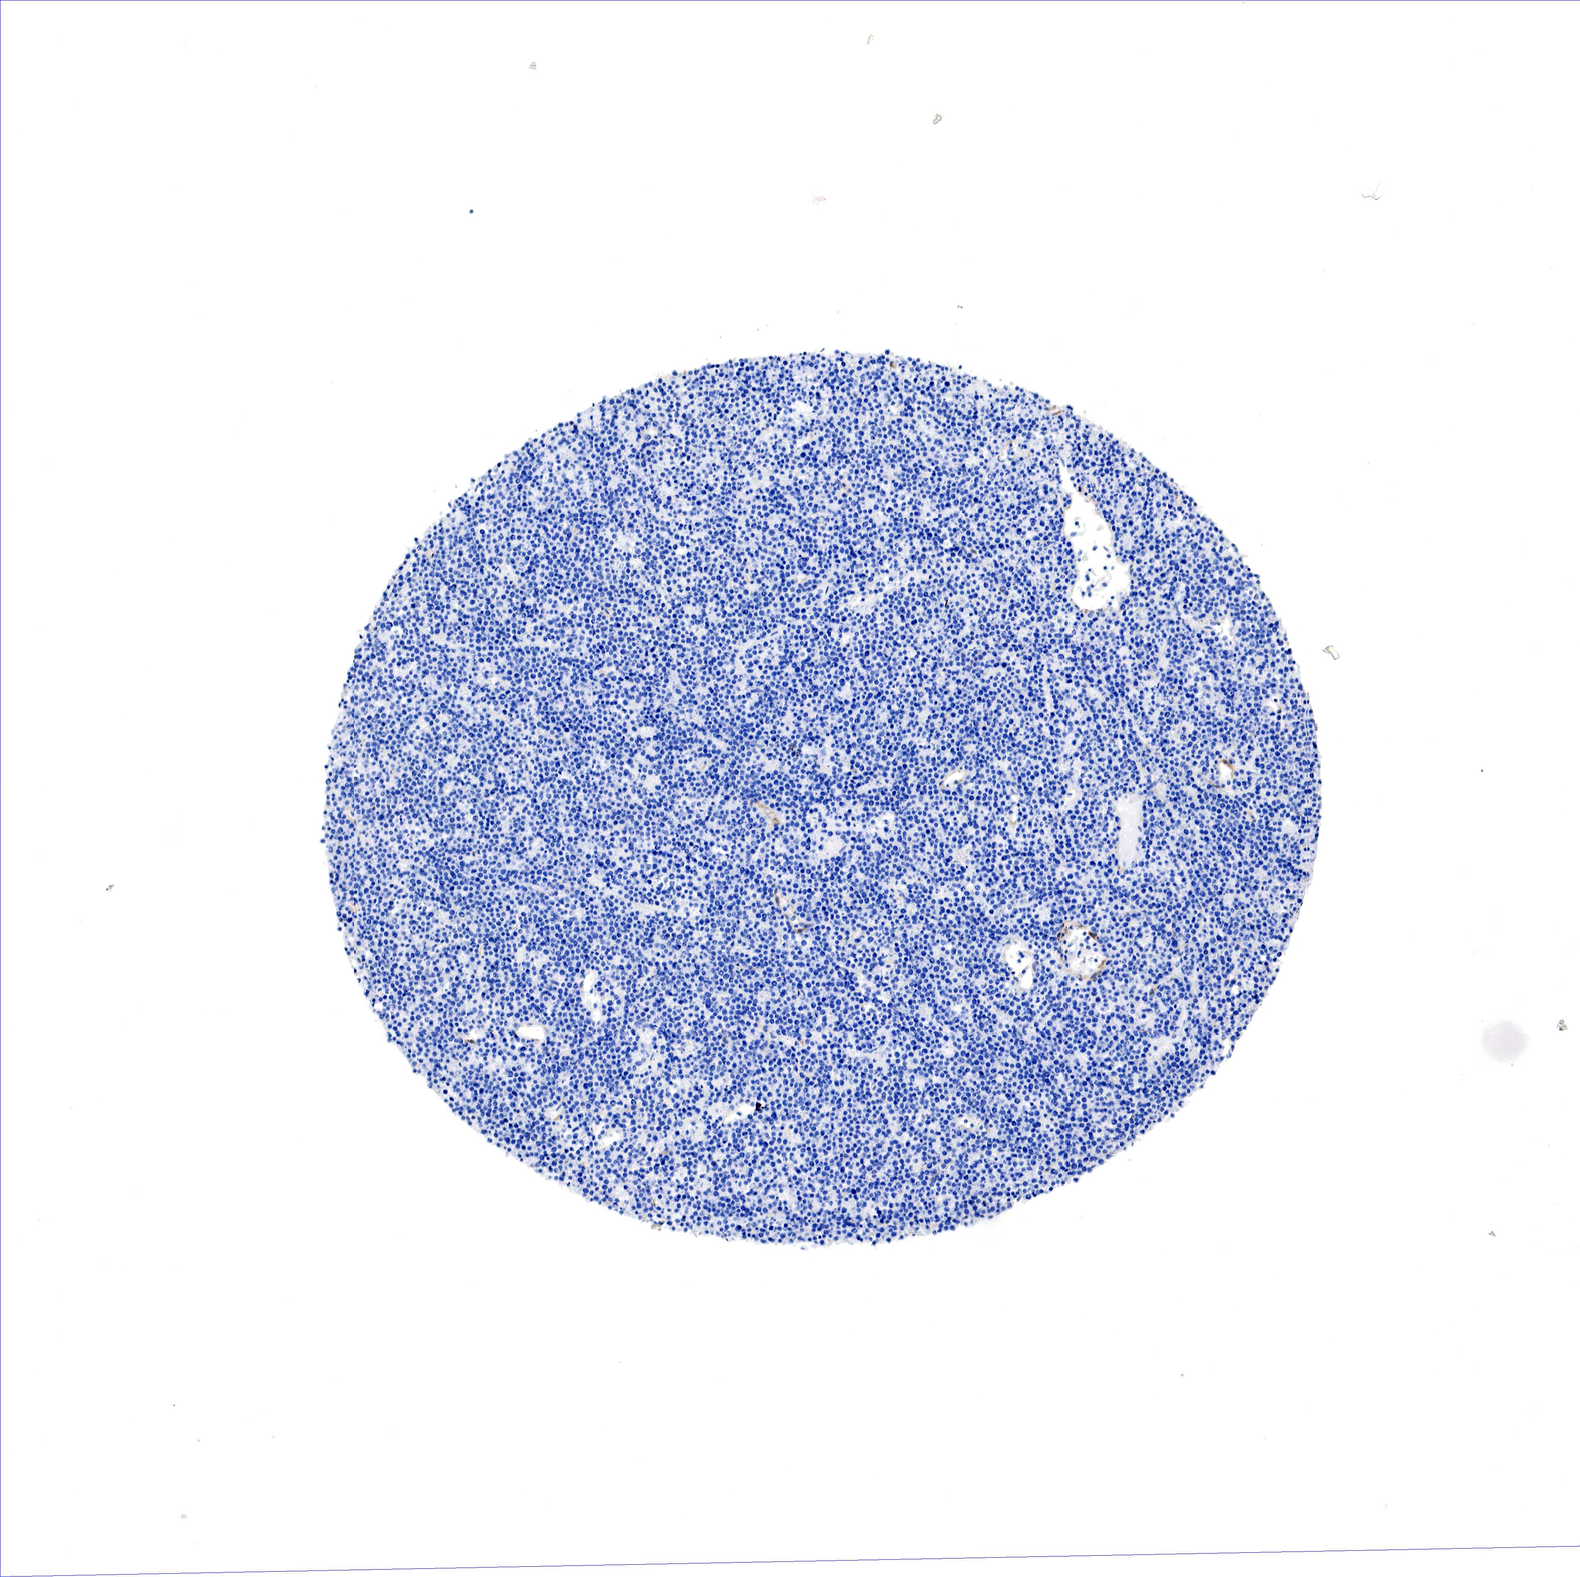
{"staining": {"intensity": "negative", "quantity": "none", "location": "none"}, "tissue": "lymphoma", "cell_type": "Tumor cells", "image_type": "cancer", "snomed": [{"axis": "morphology", "description": "Malignant lymphoma, non-Hodgkin's type, High grade"}, {"axis": "topography", "description": "Ovary"}], "caption": "Immunohistochemistry of high-grade malignant lymphoma, non-Hodgkin's type reveals no staining in tumor cells.", "gene": "TPM1", "patient": {"sex": "female", "age": 56}}